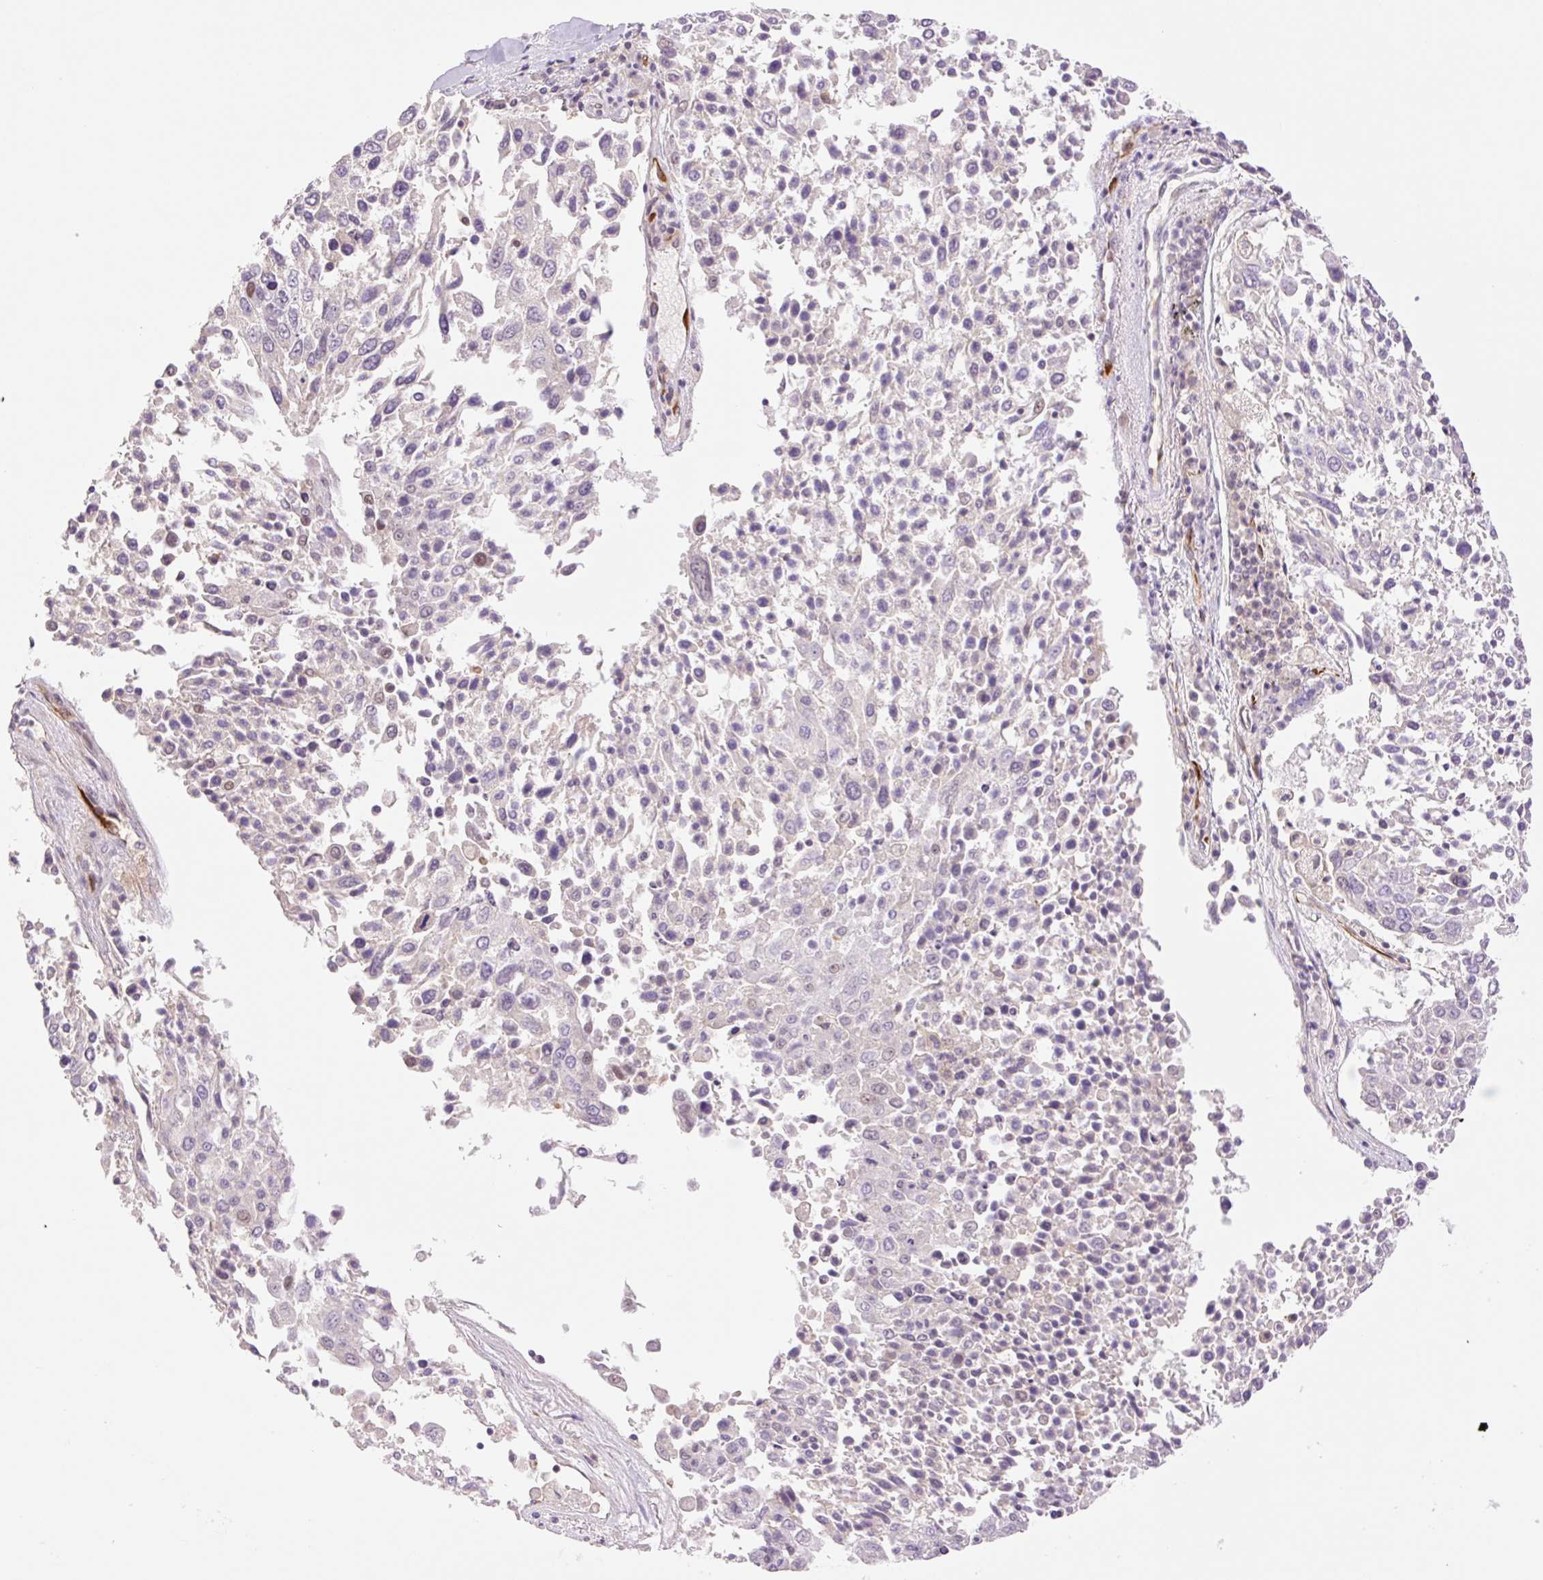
{"staining": {"intensity": "negative", "quantity": "none", "location": "none"}, "tissue": "lung cancer", "cell_type": "Tumor cells", "image_type": "cancer", "snomed": [{"axis": "morphology", "description": "Squamous cell carcinoma, NOS"}, {"axis": "topography", "description": "Lung"}], "caption": "Micrograph shows no significant protein positivity in tumor cells of lung squamous cell carcinoma. (Immunohistochemistry, brightfield microscopy, high magnification).", "gene": "ZFYVE21", "patient": {"sex": "male", "age": 65}}